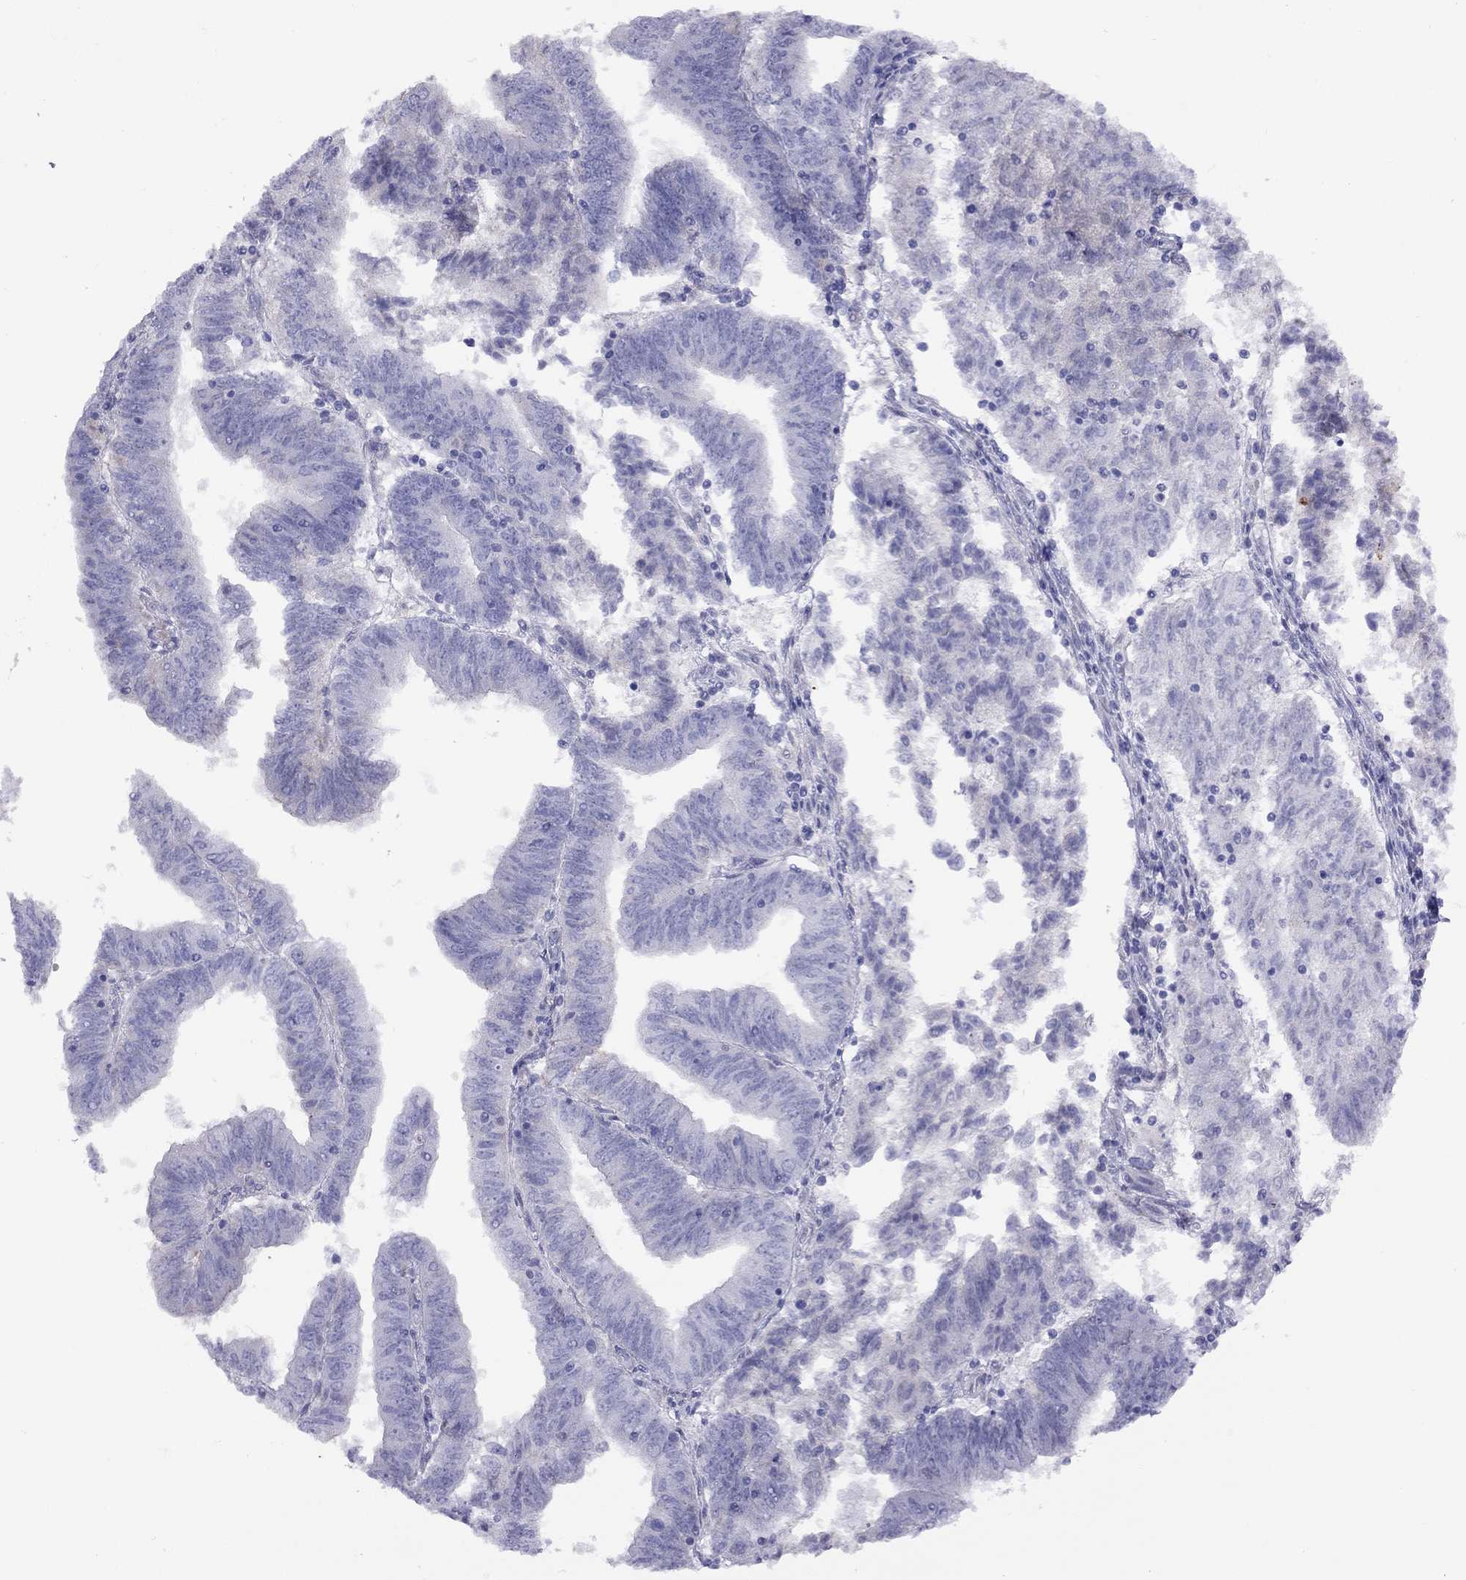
{"staining": {"intensity": "negative", "quantity": "none", "location": "none"}, "tissue": "endometrial cancer", "cell_type": "Tumor cells", "image_type": "cancer", "snomed": [{"axis": "morphology", "description": "Adenocarcinoma, NOS"}, {"axis": "topography", "description": "Endometrium"}], "caption": "This is an immunohistochemistry image of human endometrial cancer (adenocarcinoma). There is no positivity in tumor cells.", "gene": "CPNE4", "patient": {"sex": "female", "age": 82}}